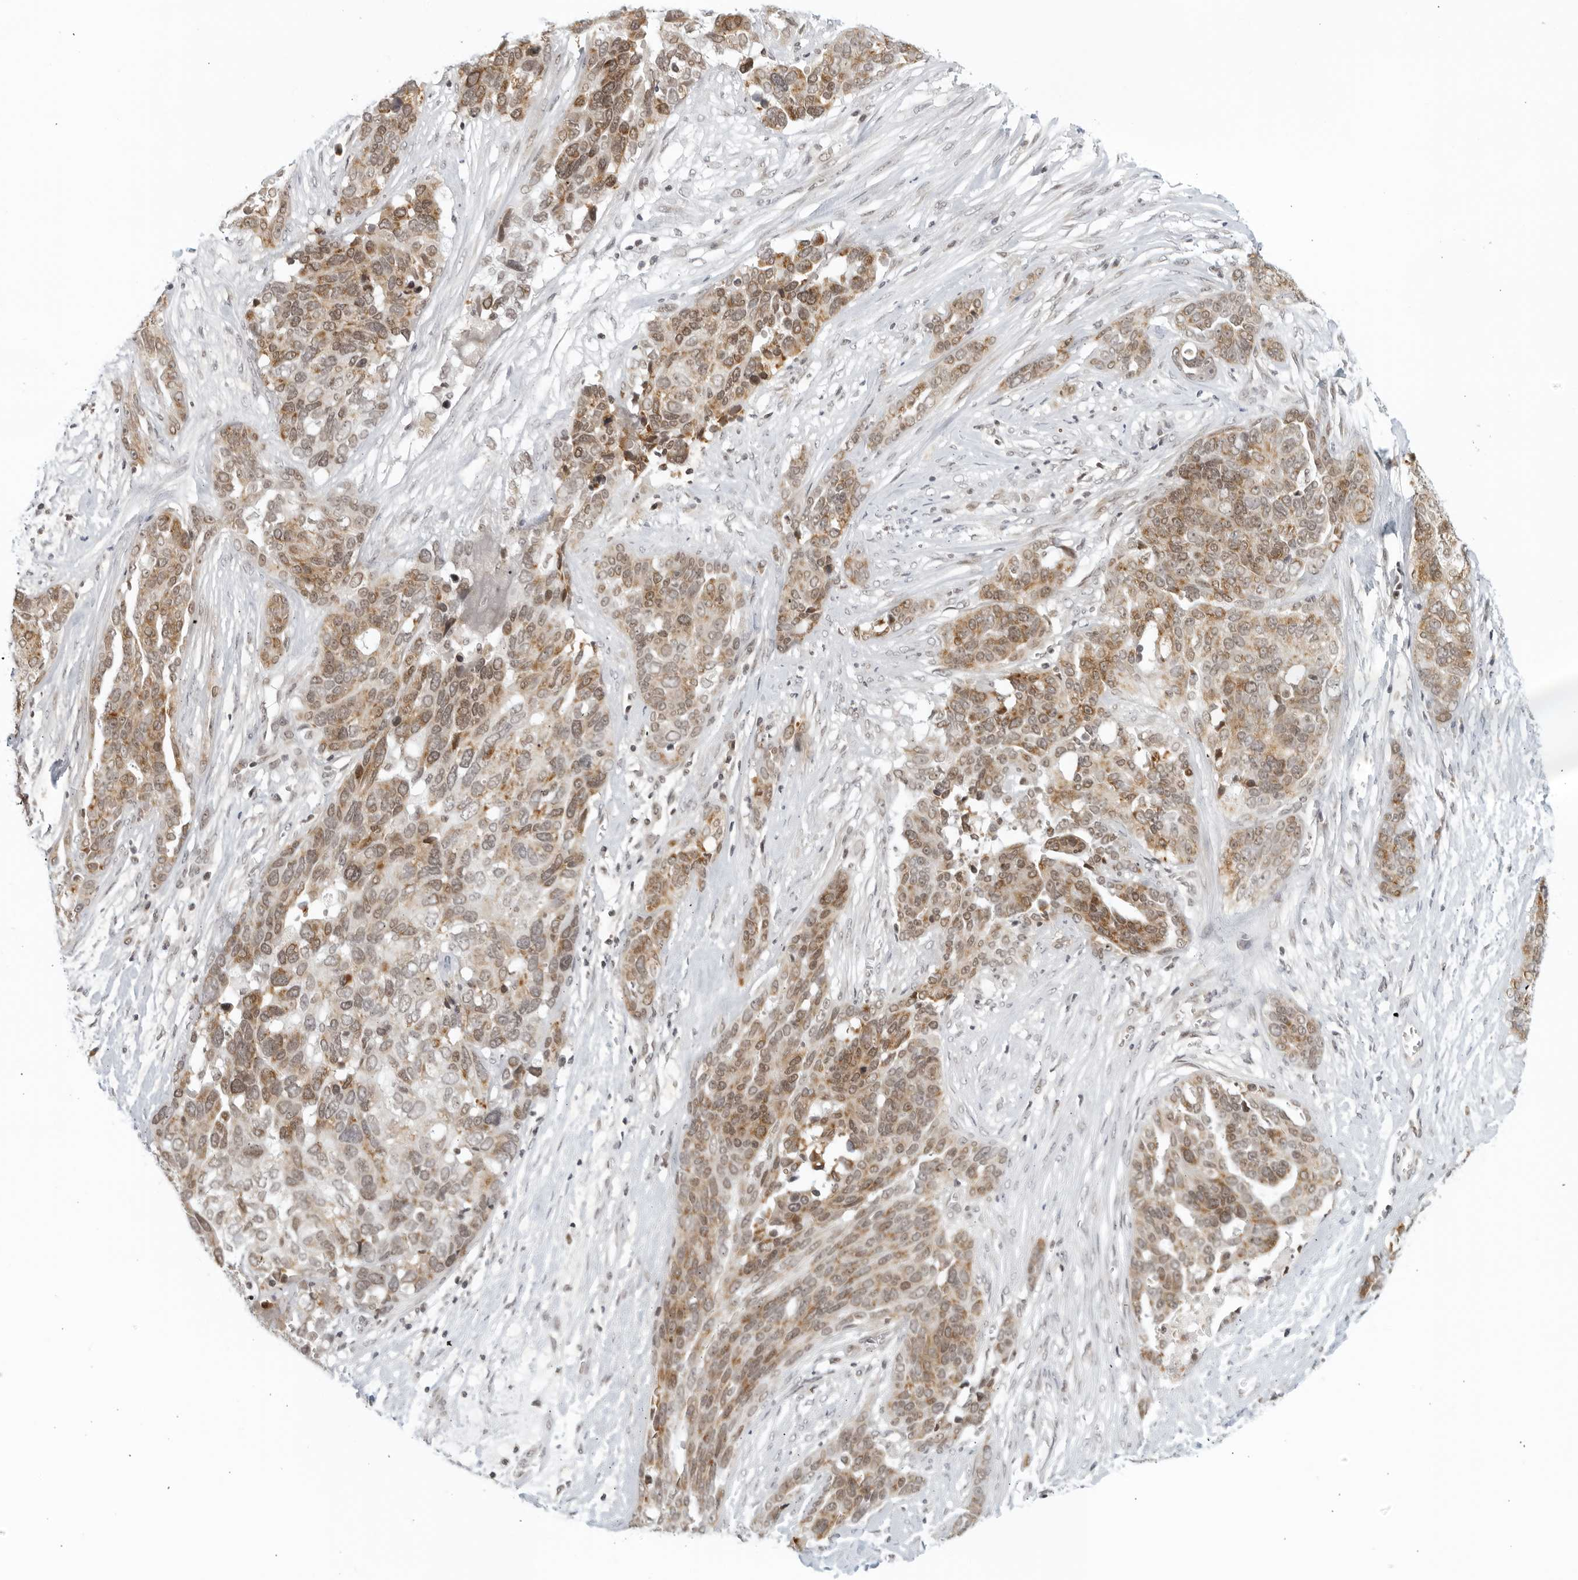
{"staining": {"intensity": "moderate", "quantity": "25%-75%", "location": "cytoplasmic/membranous,nuclear"}, "tissue": "ovarian cancer", "cell_type": "Tumor cells", "image_type": "cancer", "snomed": [{"axis": "morphology", "description": "Cystadenocarcinoma, serous, NOS"}, {"axis": "topography", "description": "Ovary"}], "caption": "Immunohistochemical staining of ovarian serous cystadenocarcinoma reveals medium levels of moderate cytoplasmic/membranous and nuclear protein staining in approximately 25%-75% of tumor cells.", "gene": "RAB11FIP3", "patient": {"sex": "female", "age": 44}}